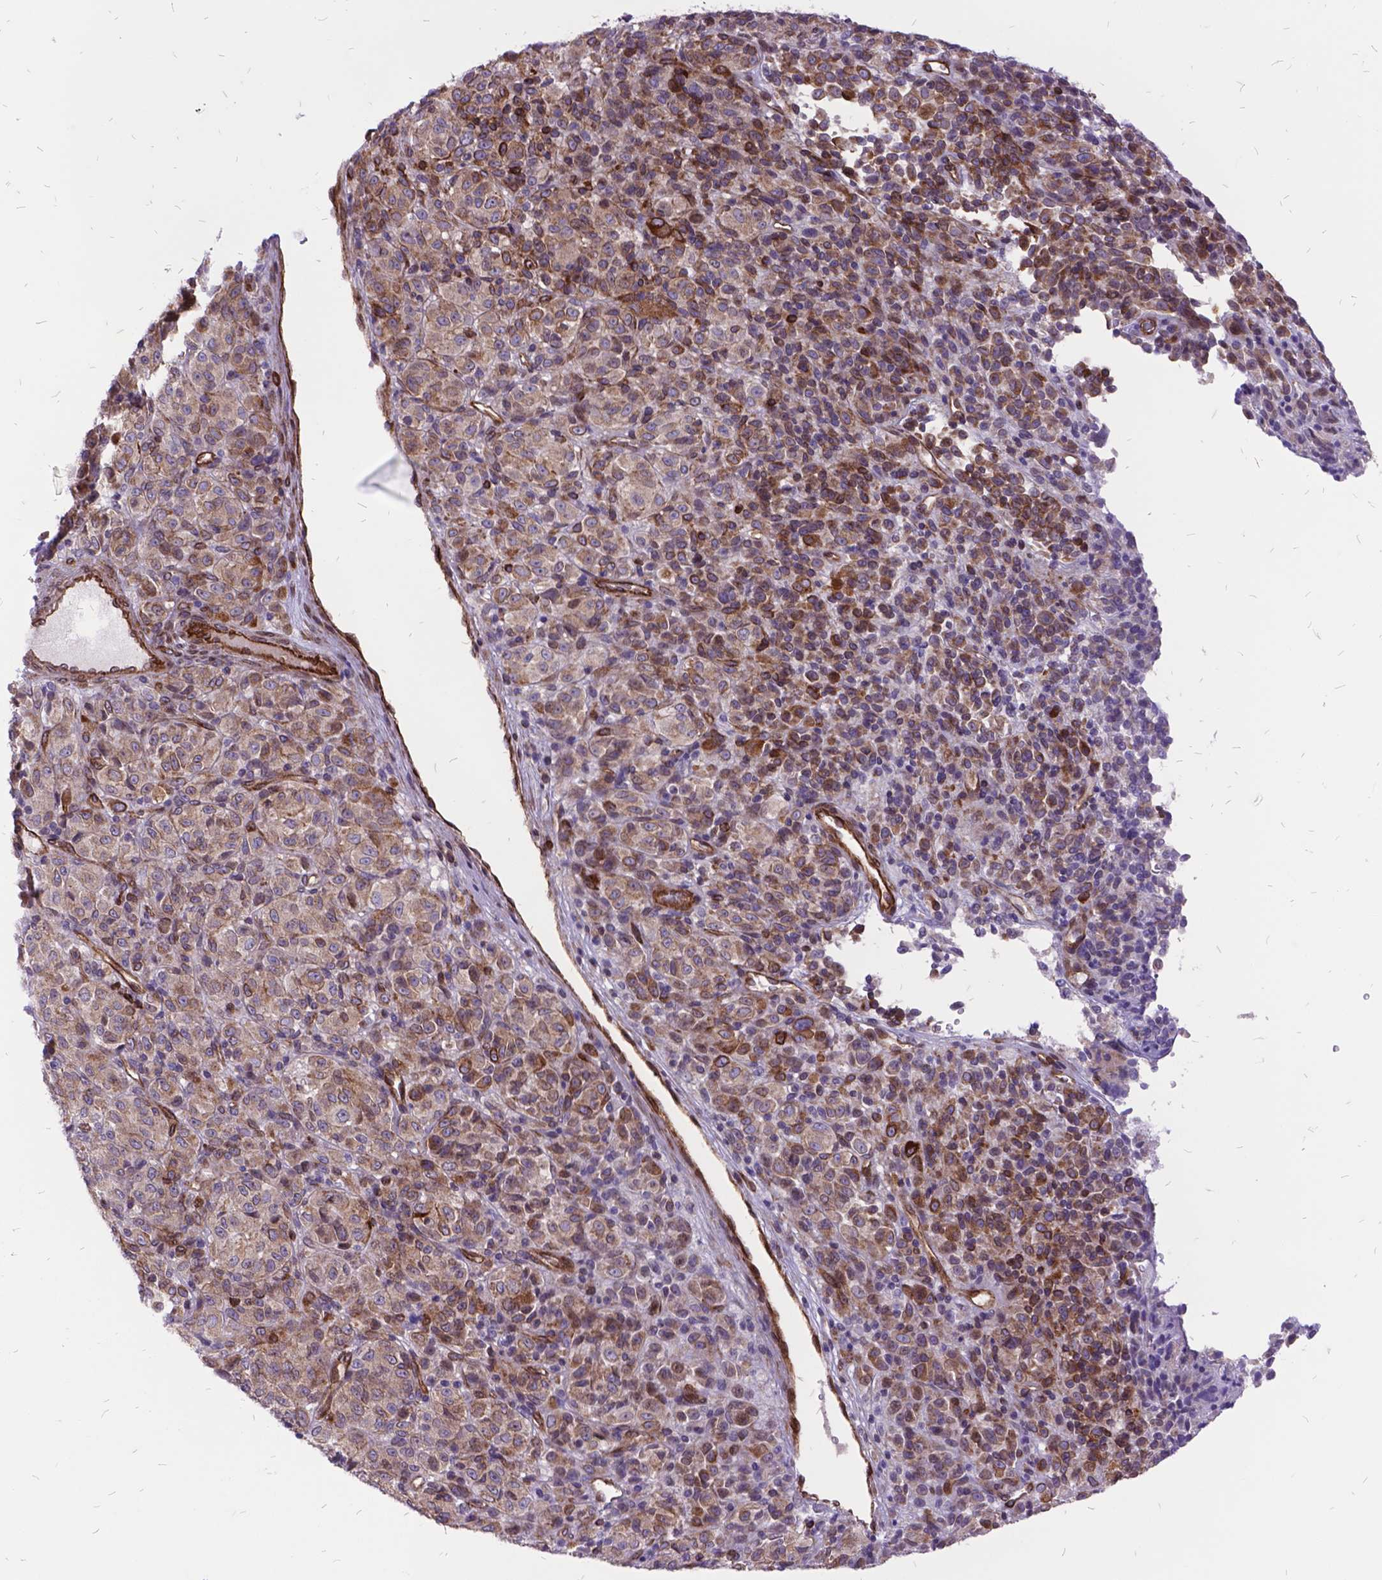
{"staining": {"intensity": "weak", "quantity": "25%-75%", "location": "cytoplasmic/membranous"}, "tissue": "melanoma", "cell_type": "Tumor cells", "image_type": "cancer", "snomed": [{"axis": "morphology", "description": "Malignant melanoma, Metastatic site"}, {"axis": "topography", "description": "Brain"}], "caption": "Melanoma stained with IHC exhibits weak cytoplasmic/membranous expression in approximately 25%-75% of tumor cells. (brown staining indicates protein expression, while blue staining denotes nuclei).", "gene": "GRB7", "patient": {"sex": "female", "age": 56}}